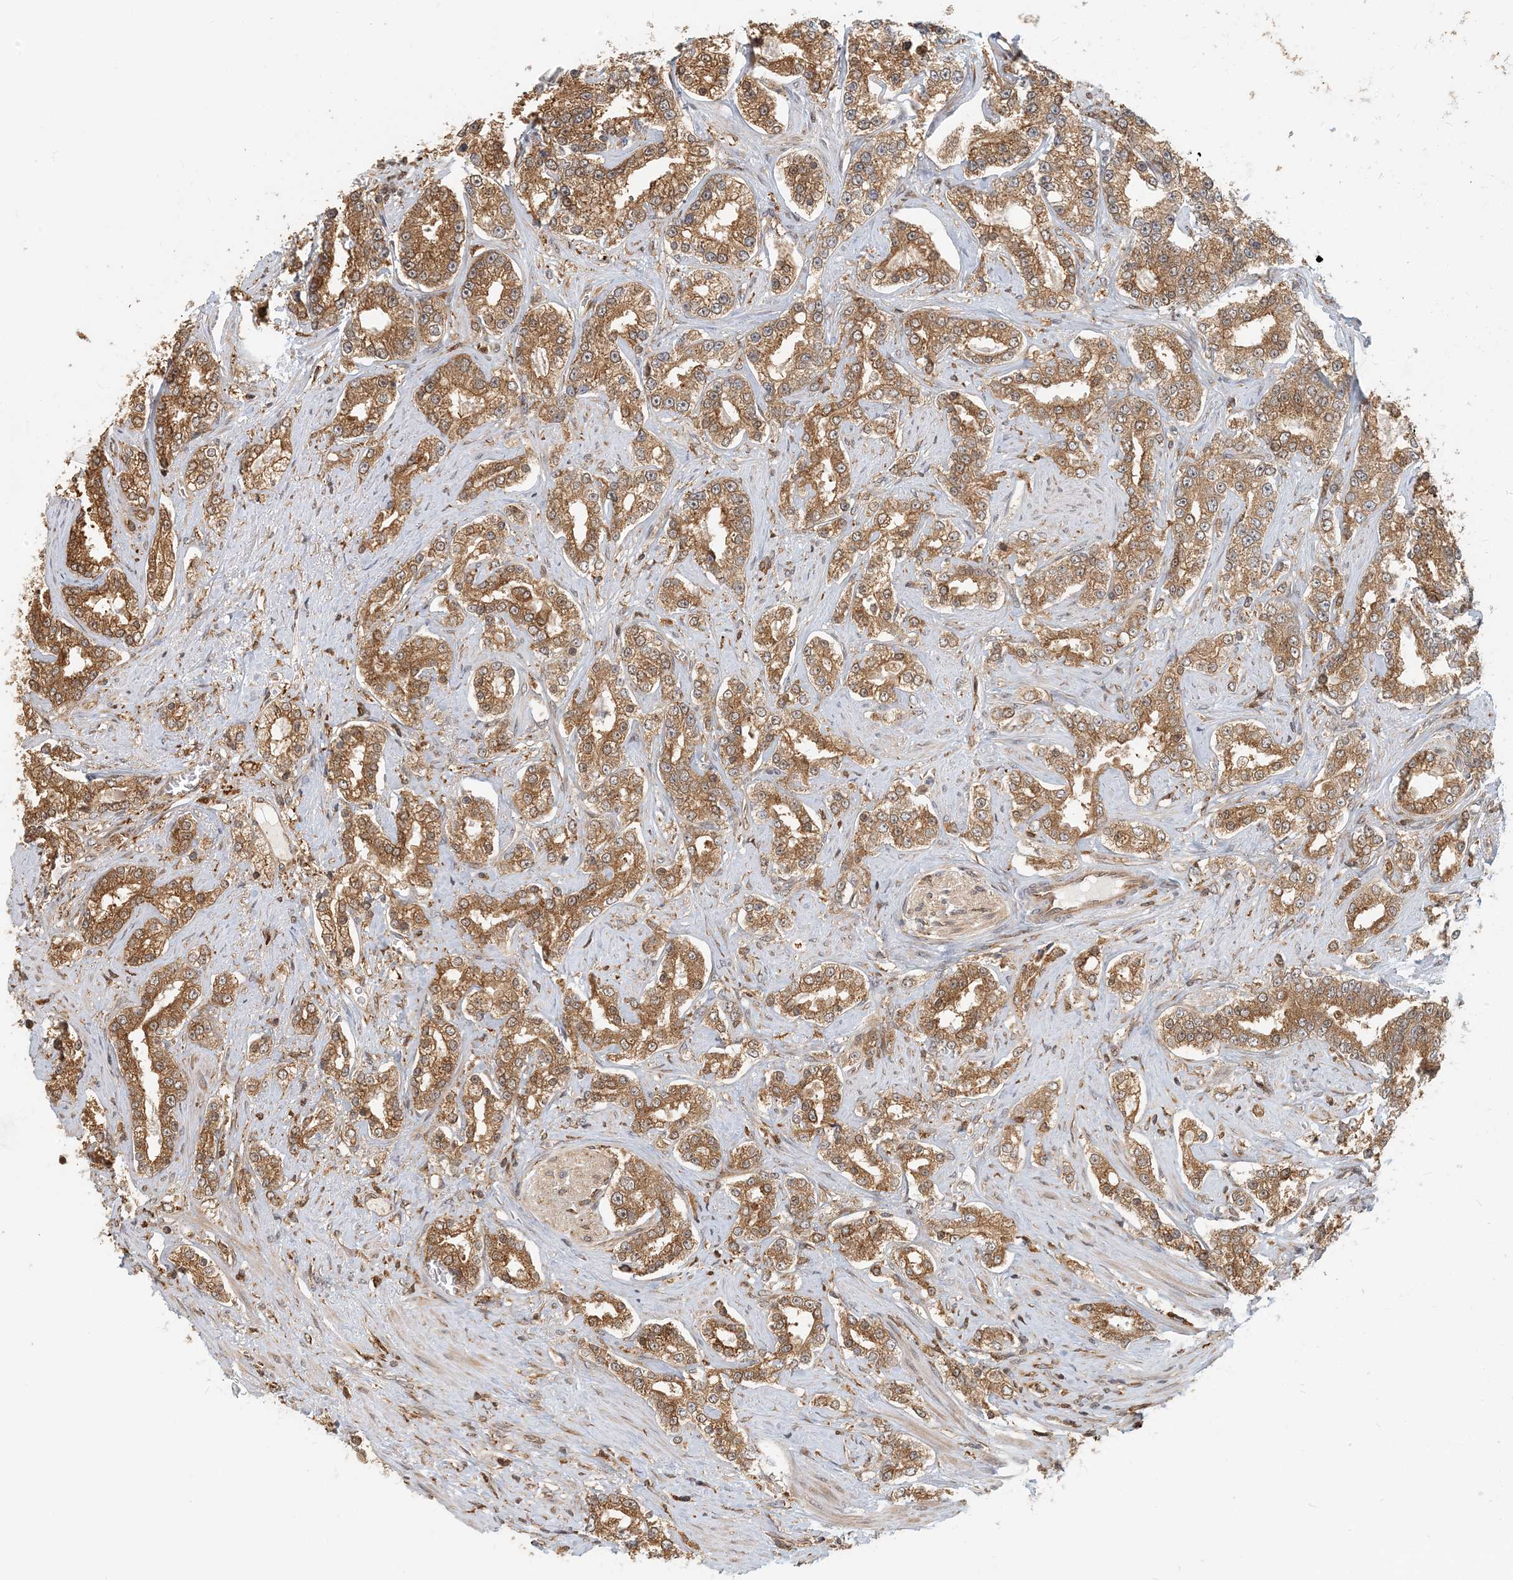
{"staining": {"intensity": "moderate", "quantity": ">75%", "location": "cytoplasmic/membranous"}, "tissue": "prostate cancer", "cell_type": "Tumor cells", "image_type": "cancer", "snomed": [{"axis": "morphology", "description": "Normal tissue, NOS"}, {"axis": "morphology", "description": "Adenocarcinoma, High grade"}, {"axis": "topography", "description": "Prostate"}], "caption": "Immunohistochemistry (IHC) (DAB) staining of prostate high-grade adenocarcinoma displays moderate cytoplasmic/membranous protein expression in approximately >75% of tumor cells.", "gene": "HNMT", "patient": {"sex": "male", "age": 83}}